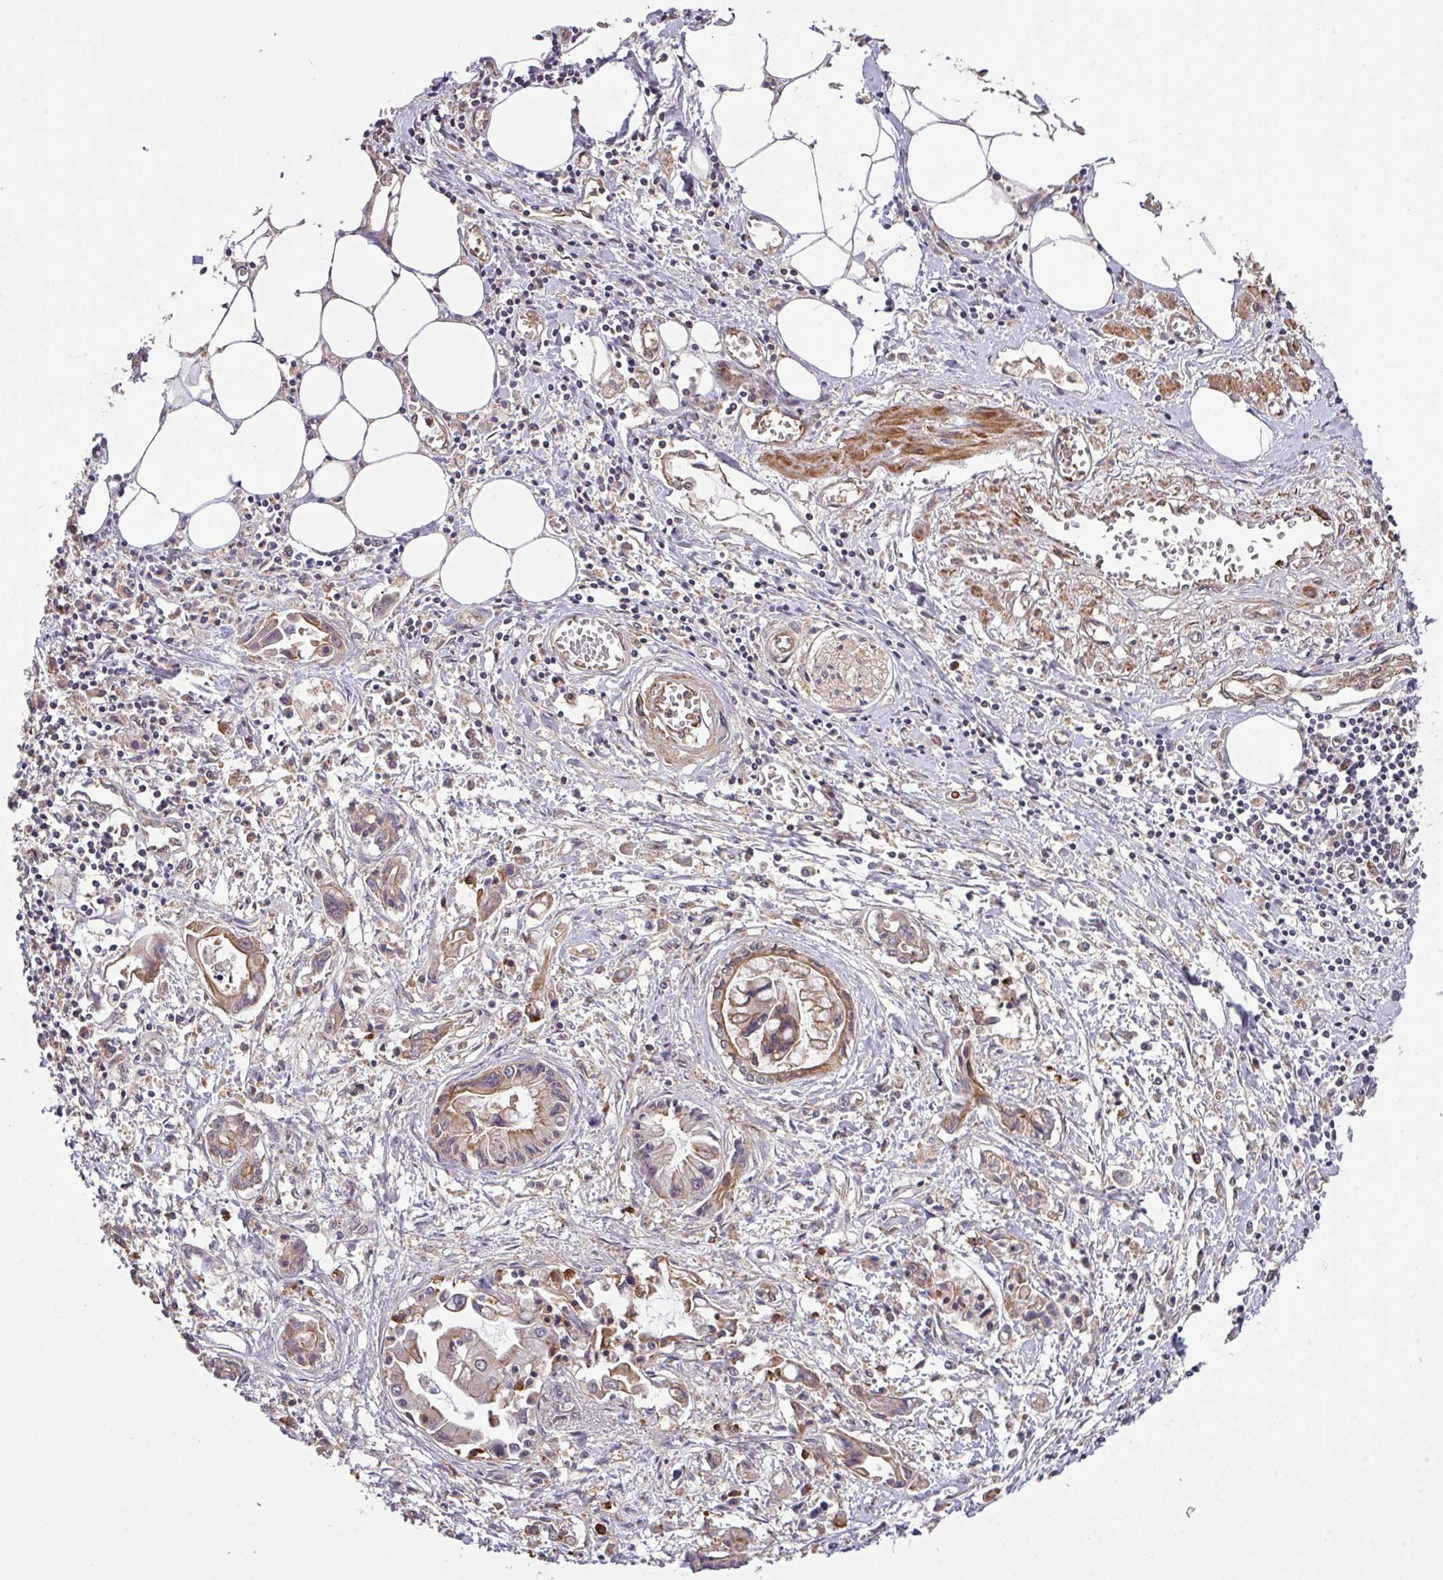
{"staining": {"intensity": "moderate", "quantity": "<25%", "location": "cytoplasmic/membranous"}, "tissue": "pancreatic cancer", "cell_type": "Tumor cells", "image_type": "cancer", "snomed": [{"axis": "morphology", "description": "Adenocarcinoma, NOS"}, {"axis": "topography", "description": "Pancreas"}], "caption": "A micrograph showing moderate cytoplasmic/membranous staining in approximately <25% of tumor cells in pancreatic adenocarcinoma, as visualized by brown immunohistochemical staining.", "gene": "ARPIN", "patient": {"sex": "male", "age": 84}}